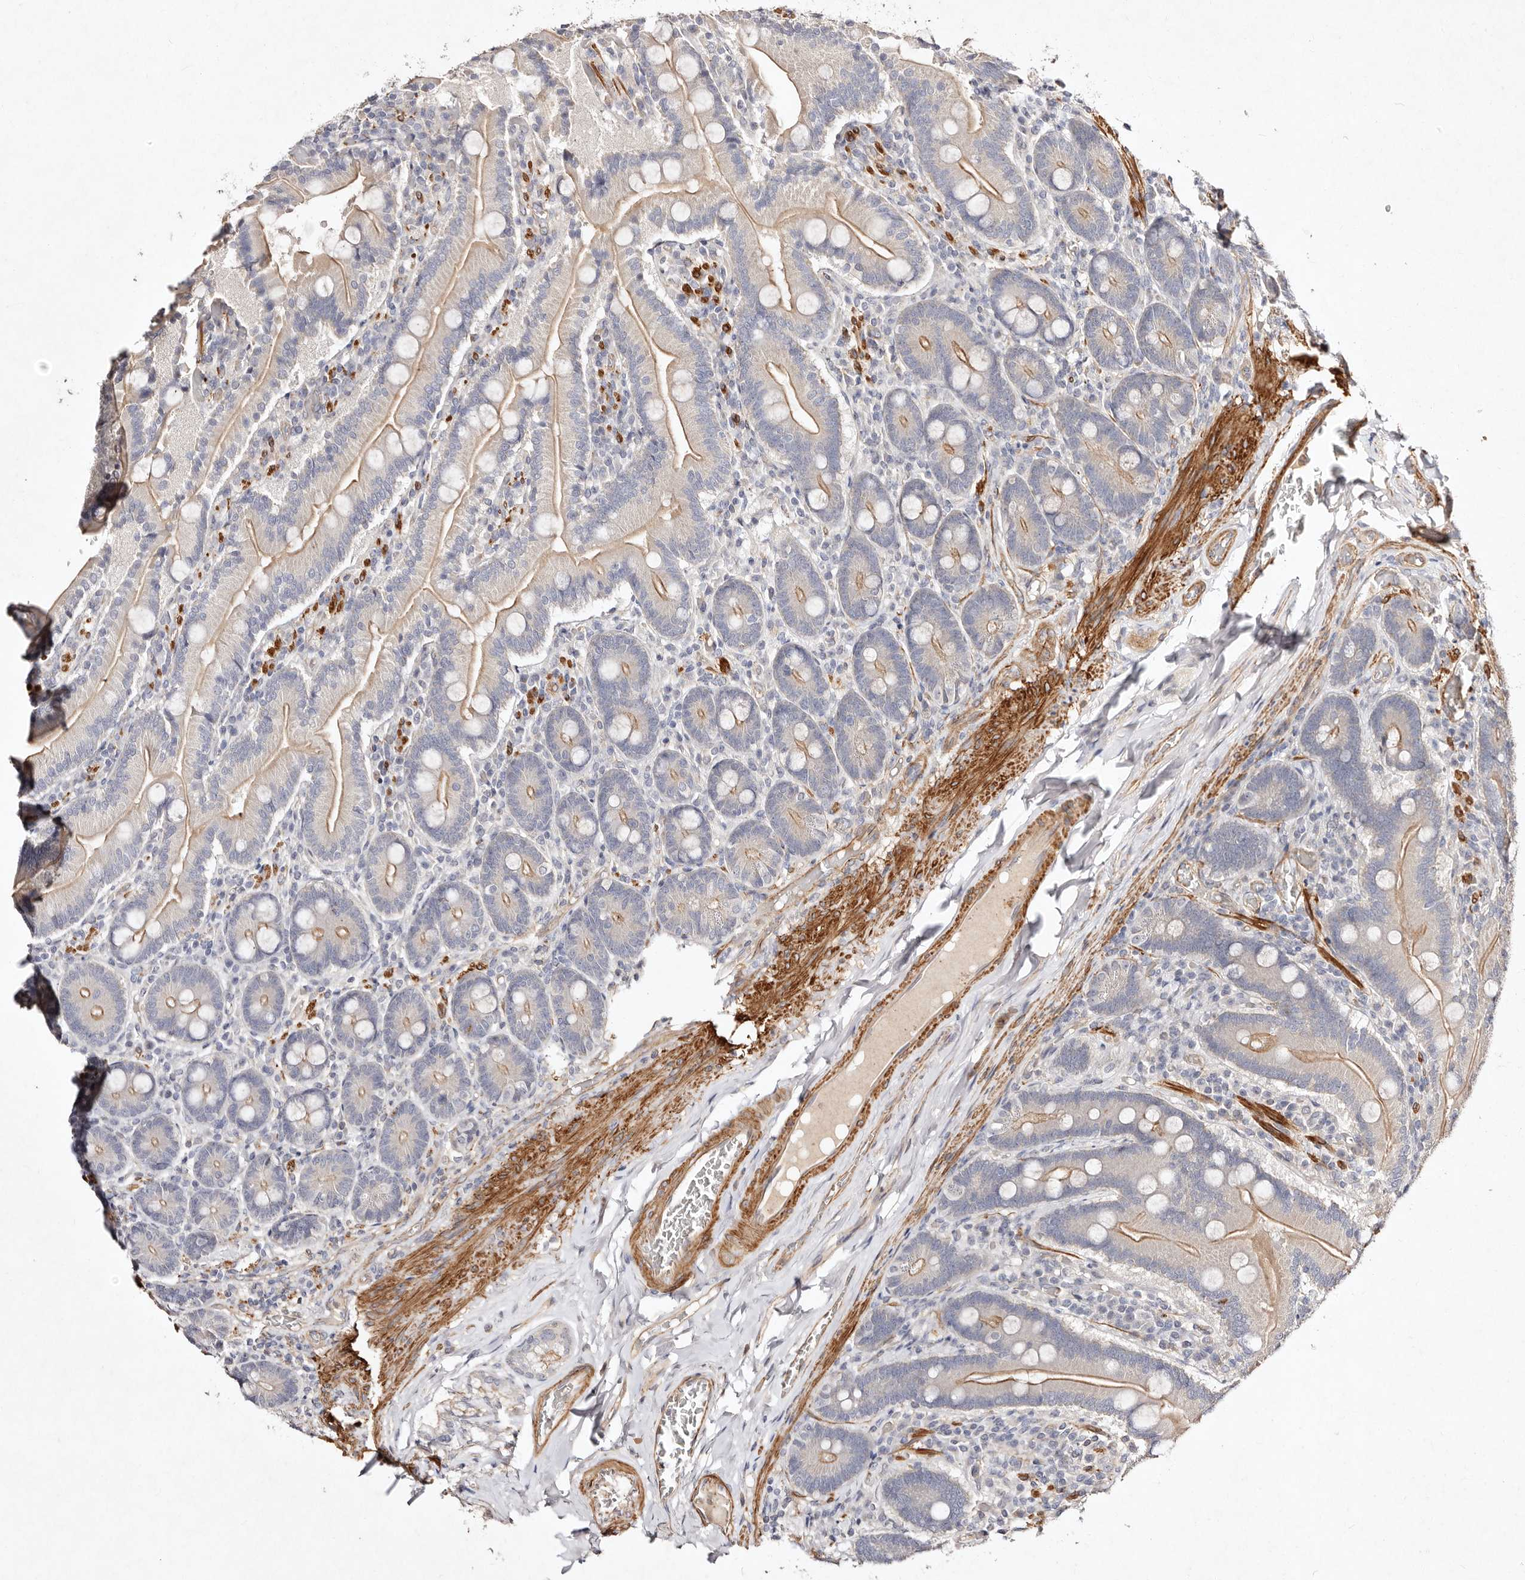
{"staining": {"intensity": "moderate", "quantity": "25%-75%", "location": "cytoplasmic/membranous"}, "tissue": "duodenum", "cell_type": "Glandular cells", "image_type": "normal", "snomed": [{"axis": "morphology", "description": "Normal tissue, NOS"}, {"axis": "topography", "description": "Duodenum"}], "caption": "Protein analysis of benign duodenum demonstrates moderate cytoplasmic/membranous expression in about 25%-75% of glandular cells.", "gene": "MTMR11", "patient": {"sex": "female", "age": 62}}